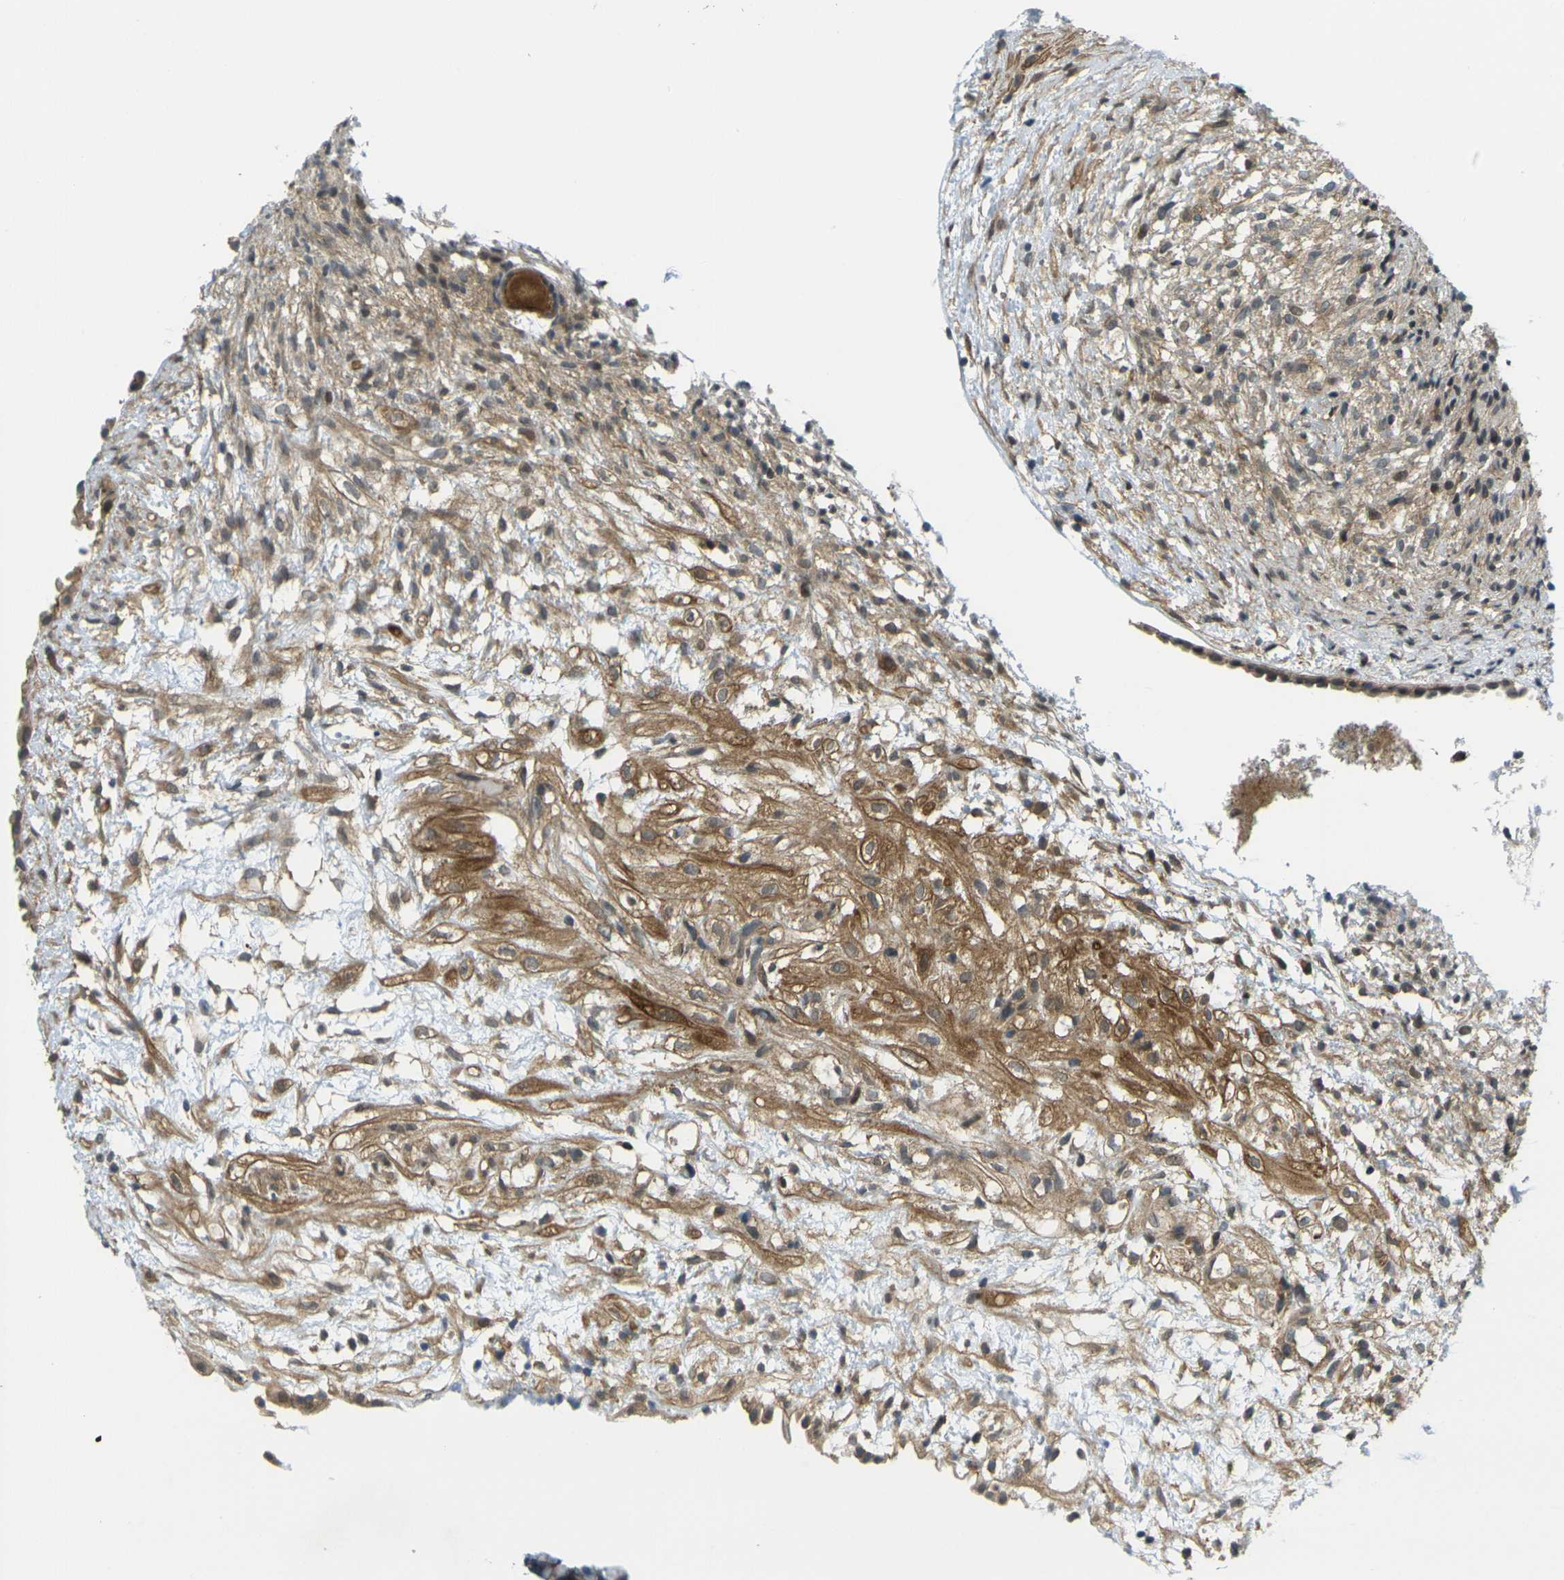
{"staining": {"intensity": "strong", "quantity": ">75%", "location": "cytoplasmic/membranous"}, "tissue": "ovary", "cell_type": "Follicle cells", "image_type": "normal", "snomed": [{"axis": "morphology", "description": "Normal tissue, NOS"}, {"axis": "morphology", "description": "Cyst, NOS"}, {"axis": "topography", "description": "Ovary"}], "caption": "IHC (DAB (3,3'-diaminobenzidine)) staining of normal human ovary exhibits strong cytoplasmic/membranous protein positivity in about >75% of follicle cells.", "gene": "KCTD10", "patient": {"sex": "female", "age": 18}}